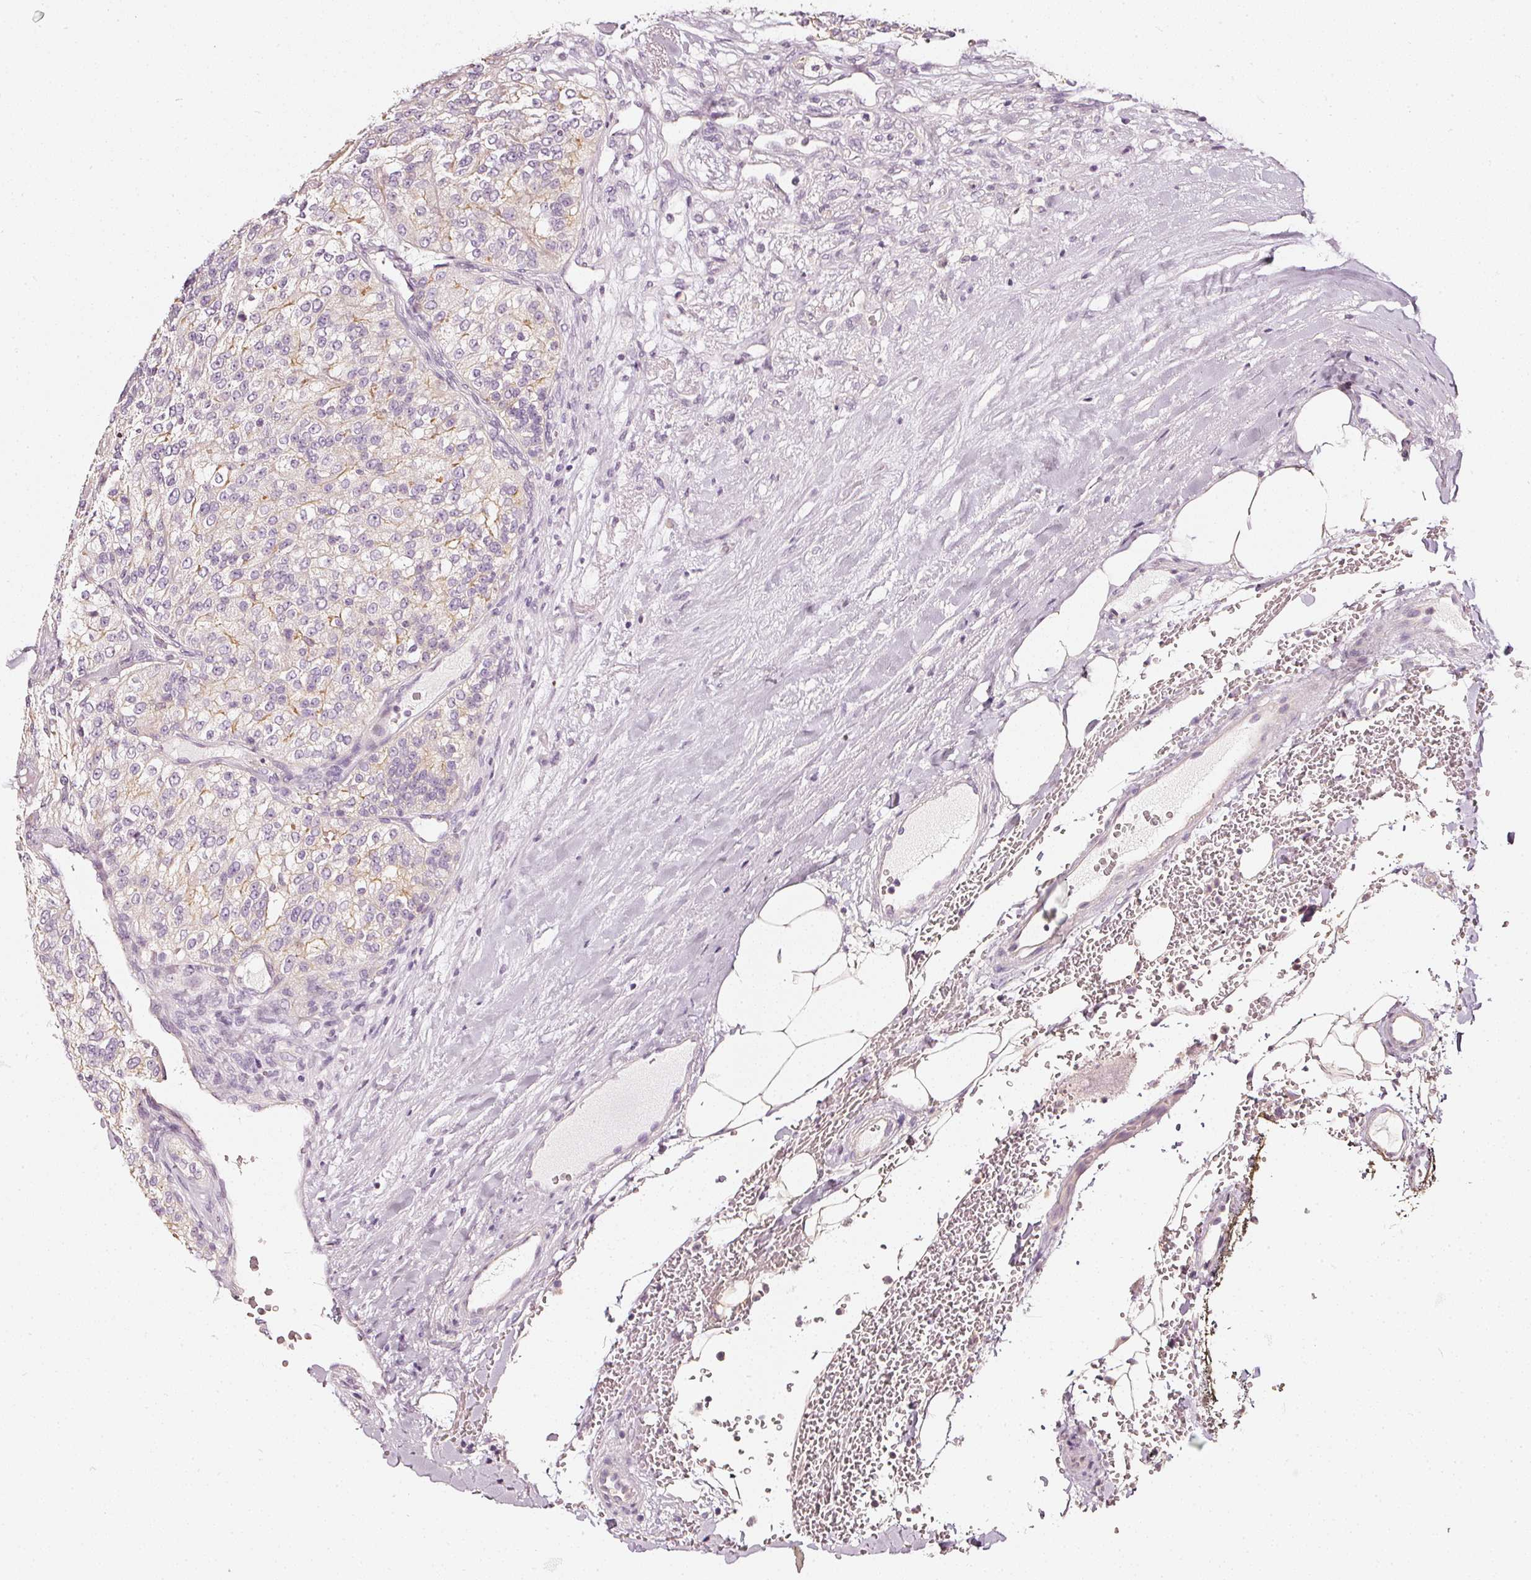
{"staining": {"intensity": "weak", "quantity": "<25%", "location": "cytoplasmic/membranous"}, "tissue": "renal cancer", "cell_type": "Tumor cells", "image_type": "cancer", "snomed": [{"axis": "morphology", "description": "Adenocarcinoma, NOS"}, {"axis": "topography", "description": "Kidney"}], "caption": "Histopathology image shows no protein expression in tumor cells of adenocarcinoma (renal) tissue. (DAB immunohistochemistry (IHC), high magnification).", "gene": "CNP", "patient": {"sex": "female", "age": 63}}